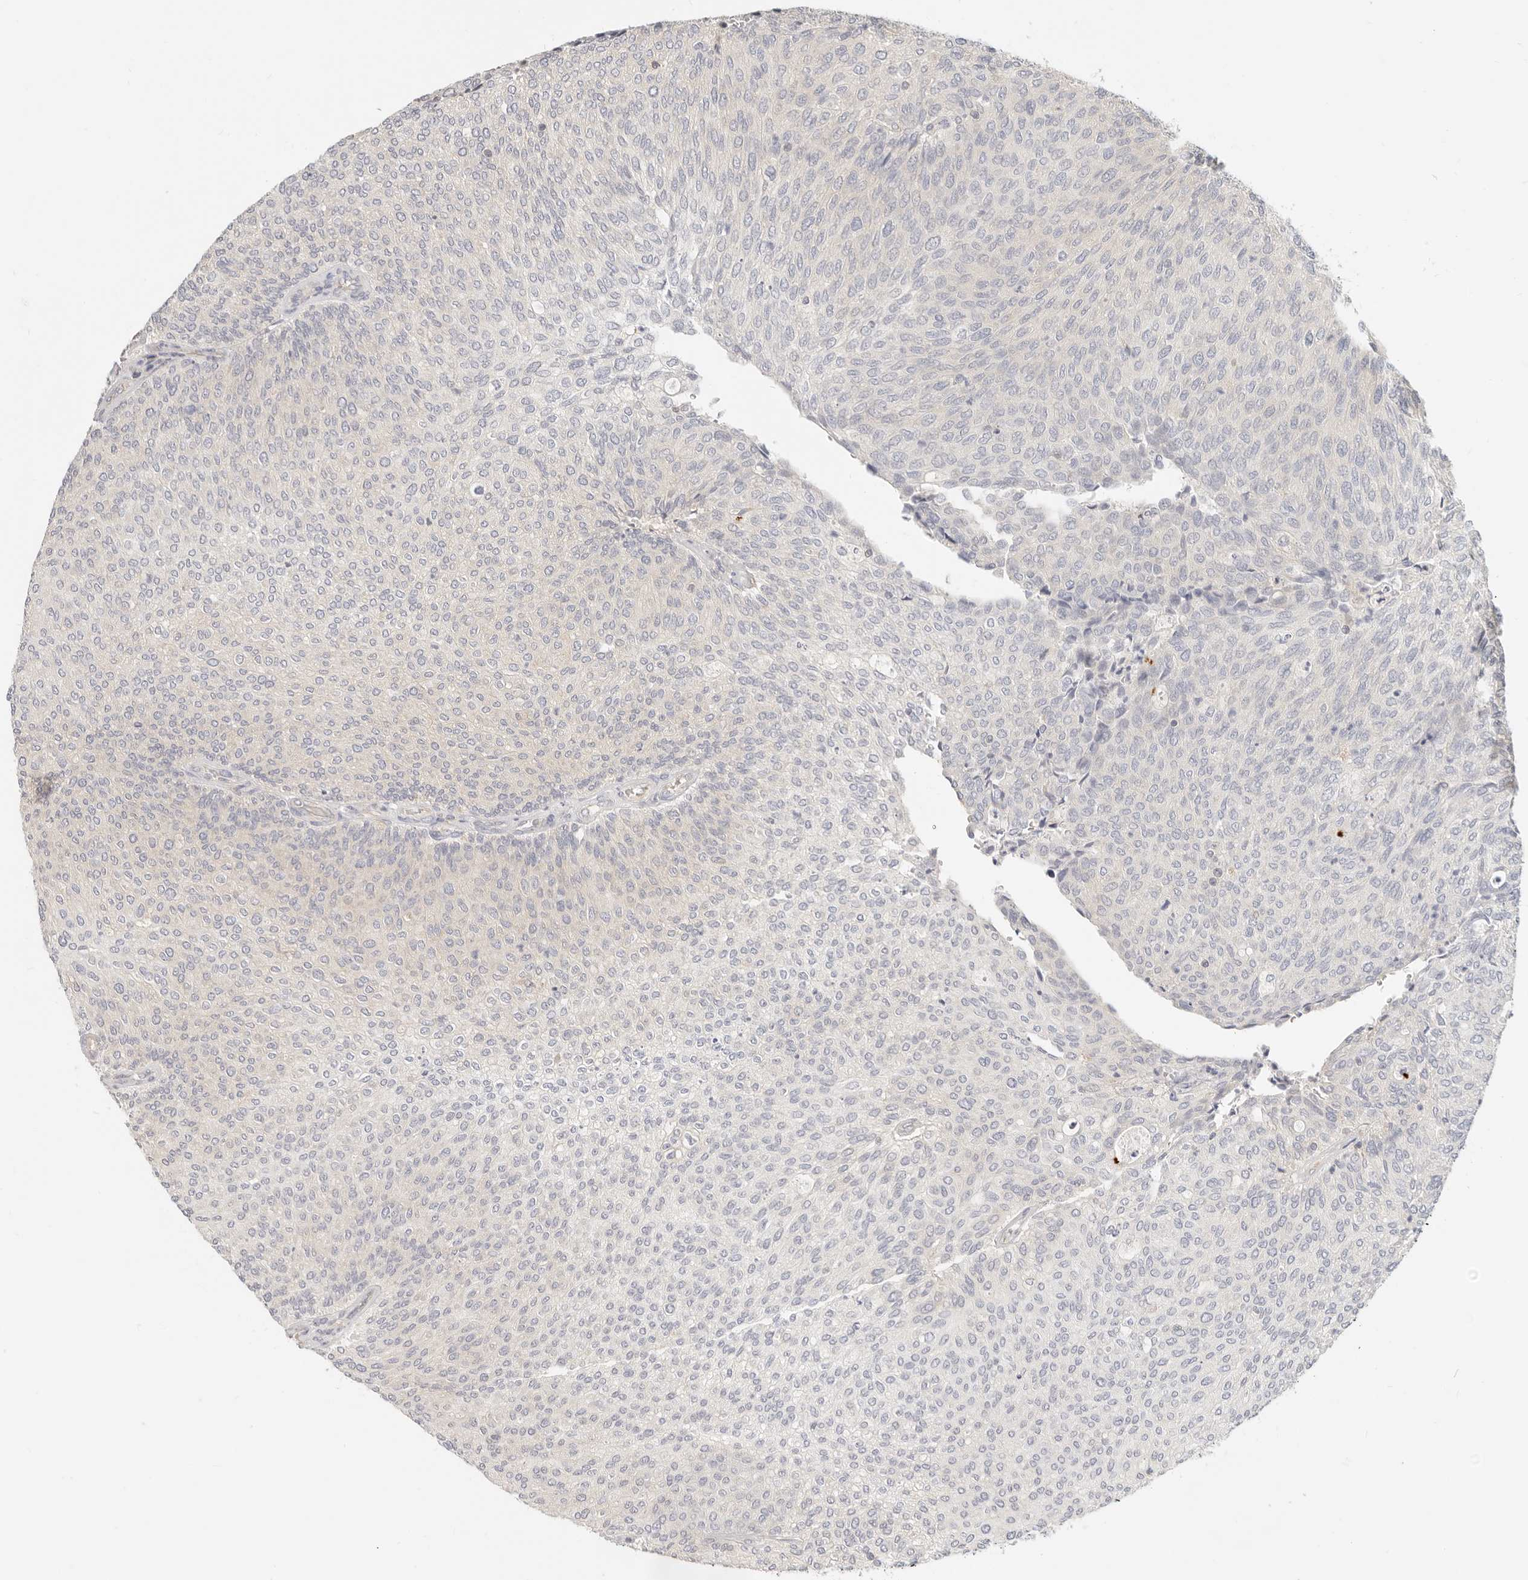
{"staining": {"intensity": "negative", "quantity": "none", "location": "none"}, "tissue": "urothelial cancer", "cell_type": "Tumor cells", "image_type": "cancer", "snomed": [{"axis": "morphology", "description": "Urothelial carcinoma, Low grade"}, {"axis": "topography", "description": "Urinary bladder"}], "caption": "There is no significant positivity in tumor cells of low-grade urothelial carcinoma.", "gene": "LTB4R2", "patient": {"sex": "female", "age": 79}}